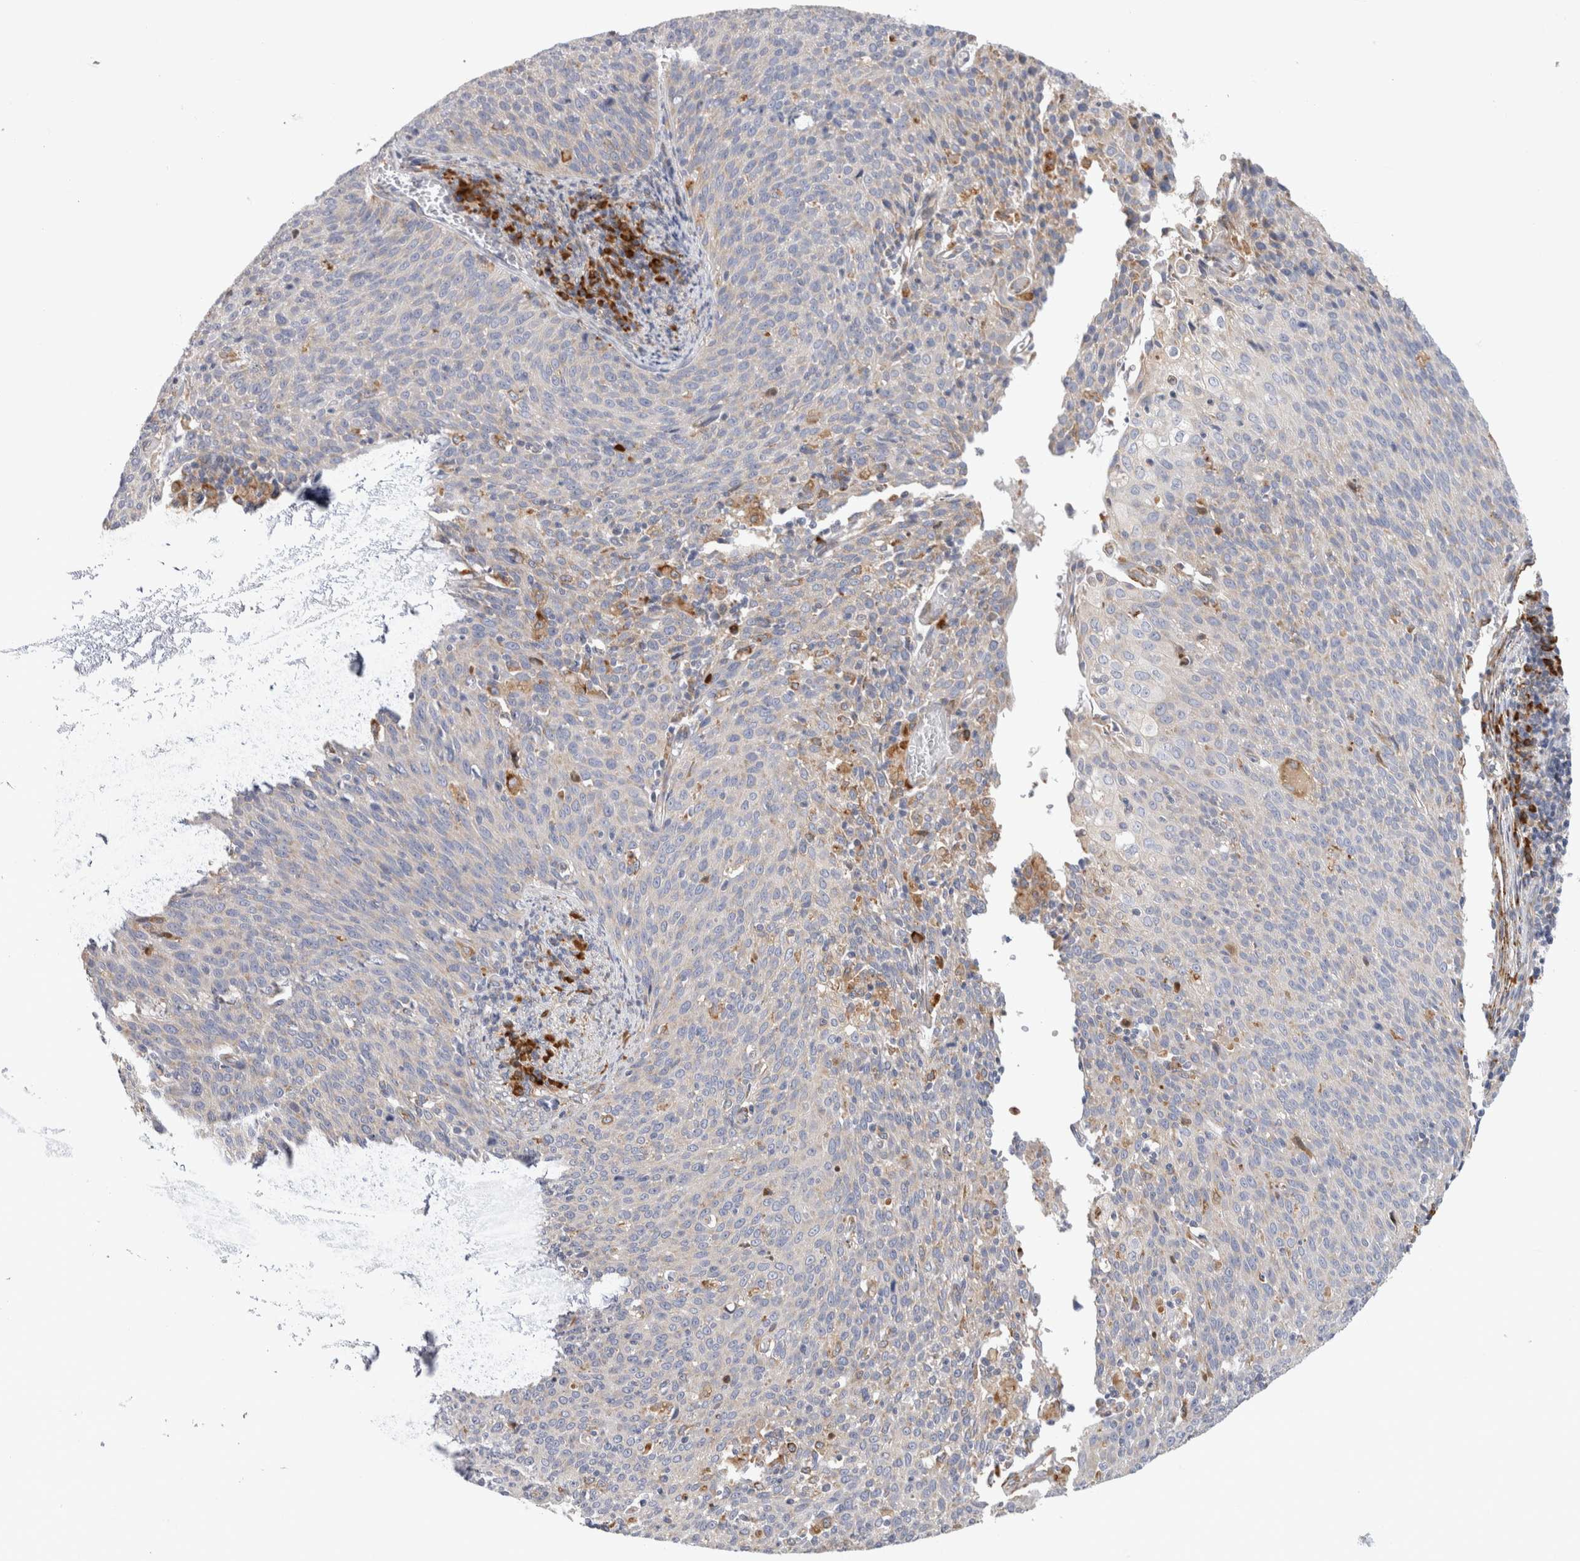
{"staining": {"intensity": "negative", "quantity": "none", "location": "none"}, "tissue": "cervical cancer", "cell_type": "Tumor cells", "image_type": "cancer", "snomed": [{"axis": "morphology", "description": "Squamous cell carcinoma, NOS"}, {"axis": "topography", "description": "Cervix"}], "caption": "Micrograph shows no significant protein expression in tumor cells of cervical squamous cell carcinoma.", "gene": "RPN2", "patient": {"sex": "female", "age": 38}}